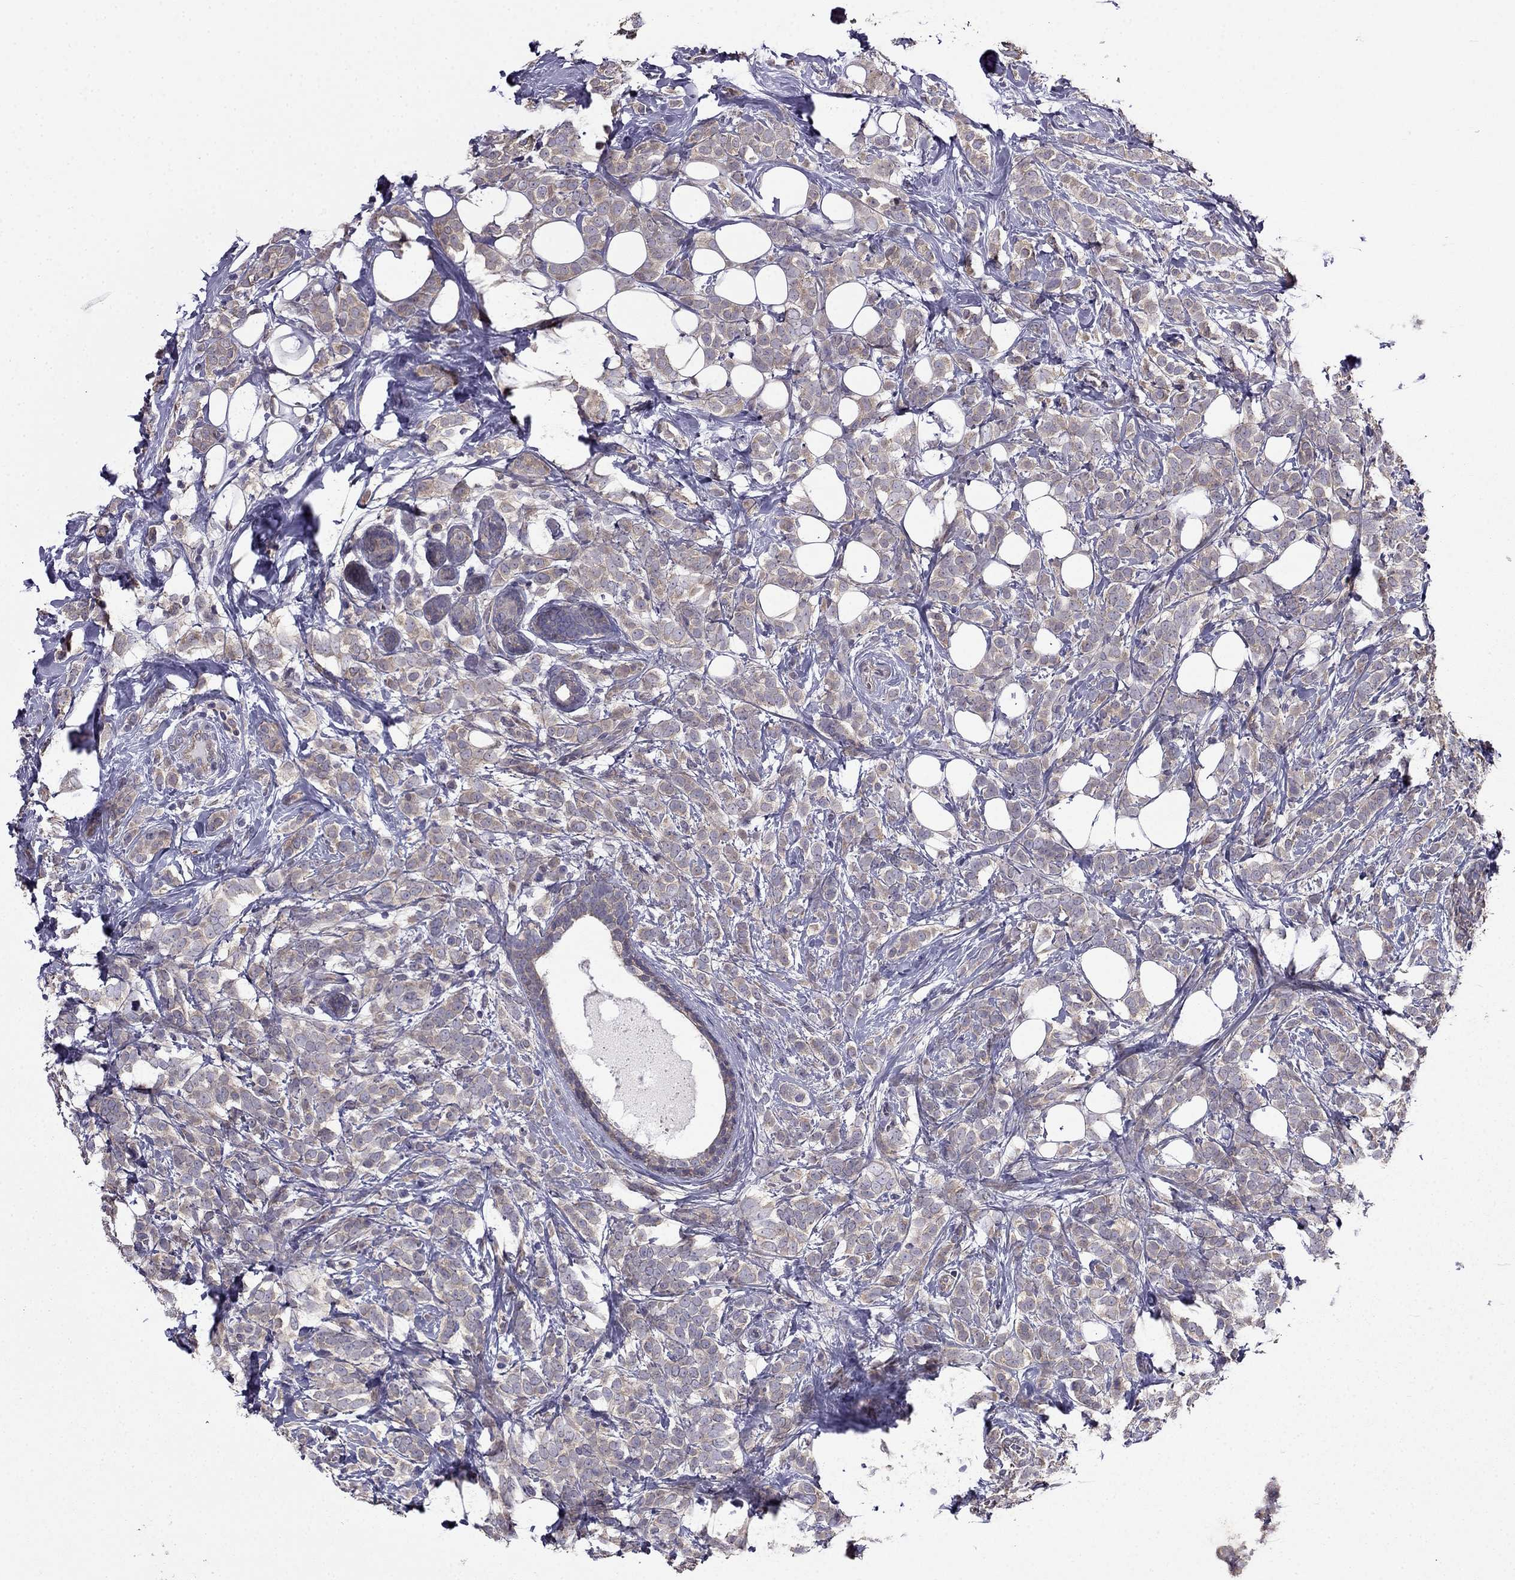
{"staining": {"intensity": "moderate", "quantity": "25%-75%", "location": "cytoplasmic/membranous"}, "tissue": "breast cancer", "cell_type": "Tumor cells", "image_type": "cancer", "snomed": [{"axis": "morphology", "description": "Lobular carcinoma"}, {"axis": "topography", "description": "Breast"}], "caption": "Breast cancer was stained to show a protein in brown. There is medium levels of moderate cytoplasmic/membranous staining in approximately 25%-75% of tumor cells.", "gene": "SCNN1D", "patient": {"sex": "female", "age": 49}}